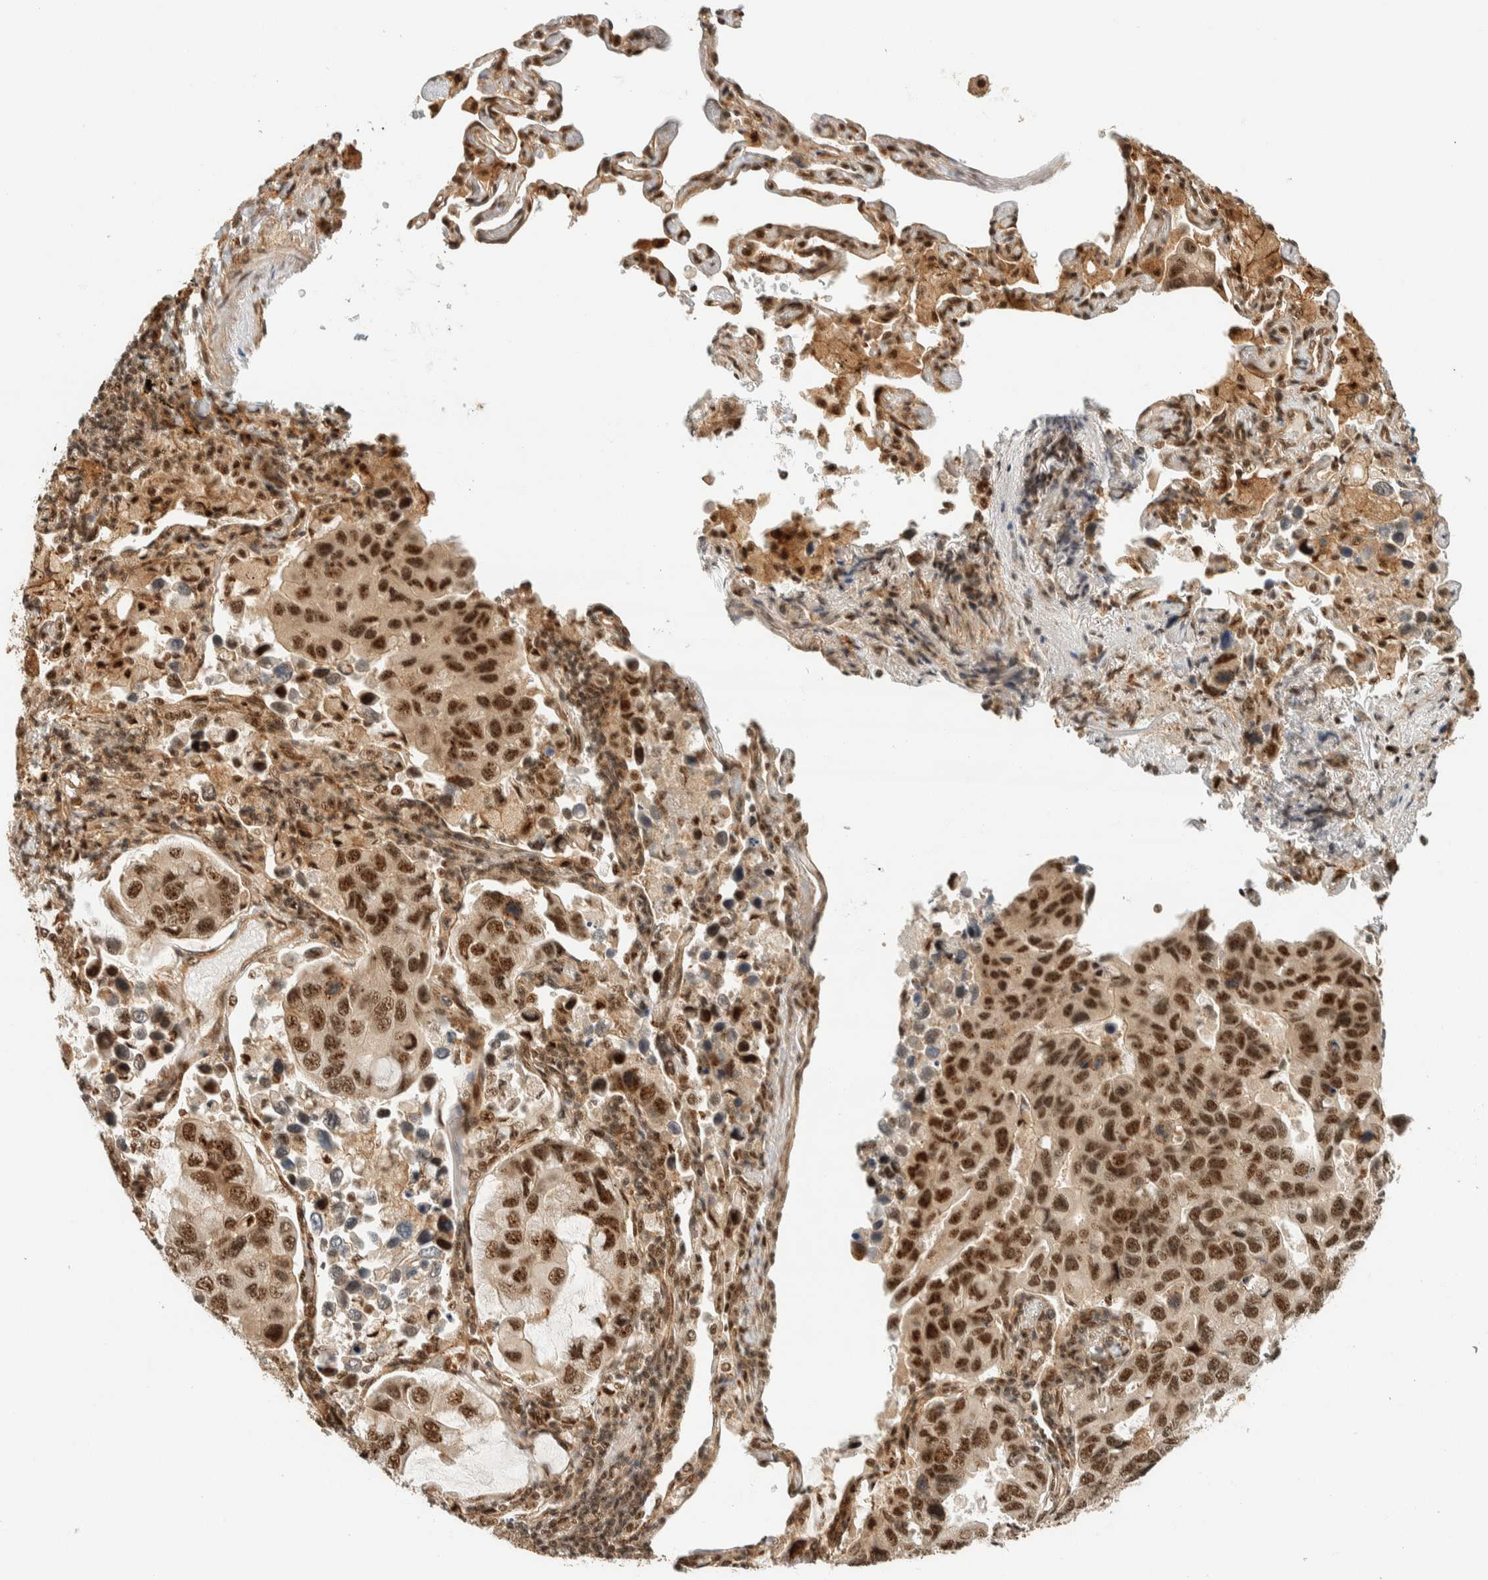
{"staining": {"intensity": "strong", "quantity": ">75%", "location": "nuclear"}, "tissue": "lung cancer", "cell_type": "Tumor cells", "image_type": "cancer", "snomed": [{"axis": "morphology", "description": "Adenocarcinoma, NOS"}, {"axis": "topography", "description": "Lung"}], "caption": "Protein staining of lung cancer (adenocarcinoma) tissue displays strong nuclear expression in approximately >75% of tumor cells.", "gene": "SIK1", "patient": {"sex": "male", "age": 64}}